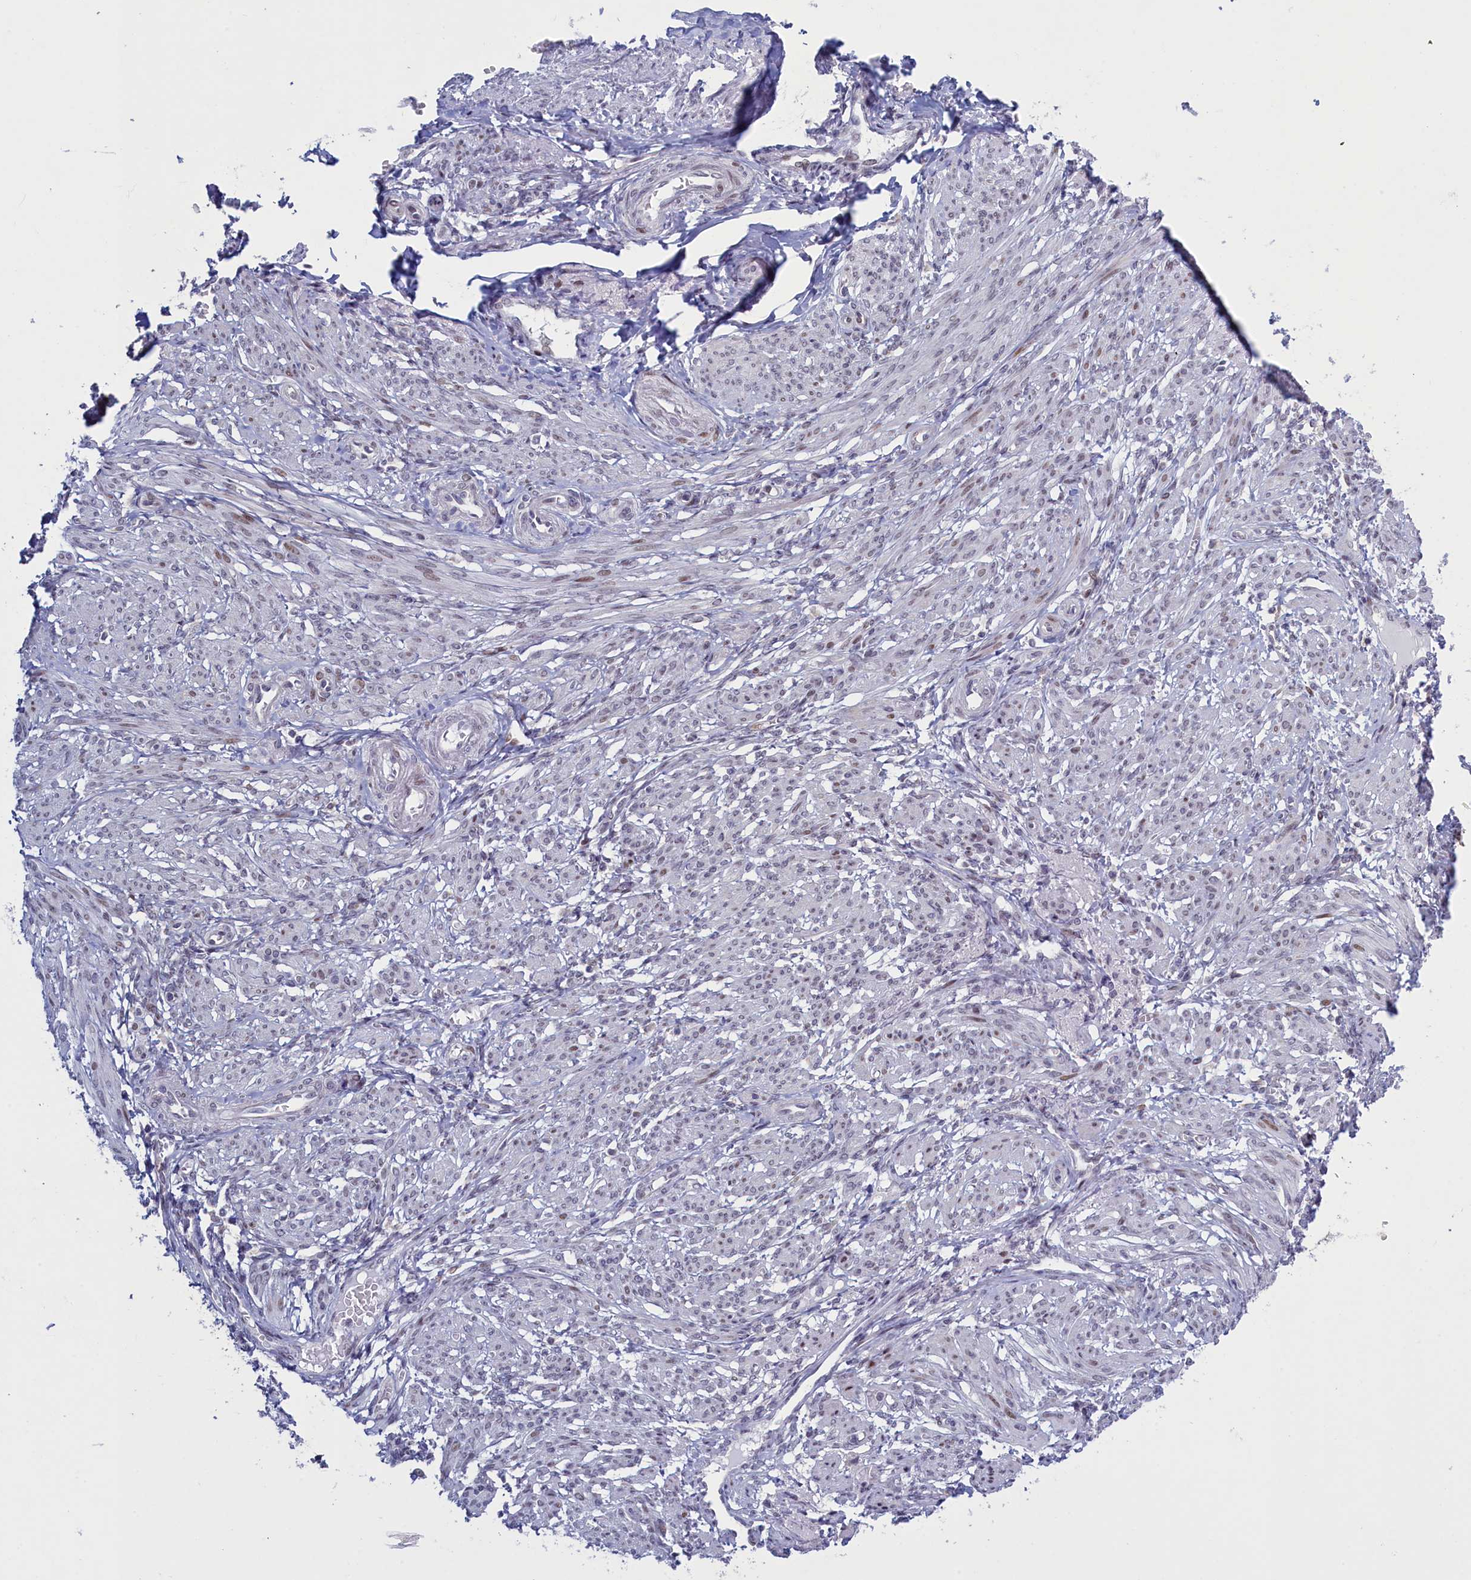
{"staining": {"intensity": "moderate", "quantity": "<25%", "location": "nuclear"}, "tissue": "smooth muscle", "cell_type": "Smooth muscle cells", "image_type": "normal", "snomed": [{"axis": "morphology", "description": "Normal tissue, NOS"}, {"axis": "topography", "description": "Smooth muscle"}], "caption": "This is an image of immunohistochemistry (IHC) staining of unremarkable smooth muscle, which shows moderate staining in the nuclear of smooth muscle cells.", "gene": "ATF7IP2", "patient": {"sex": "female", "age": 39}}